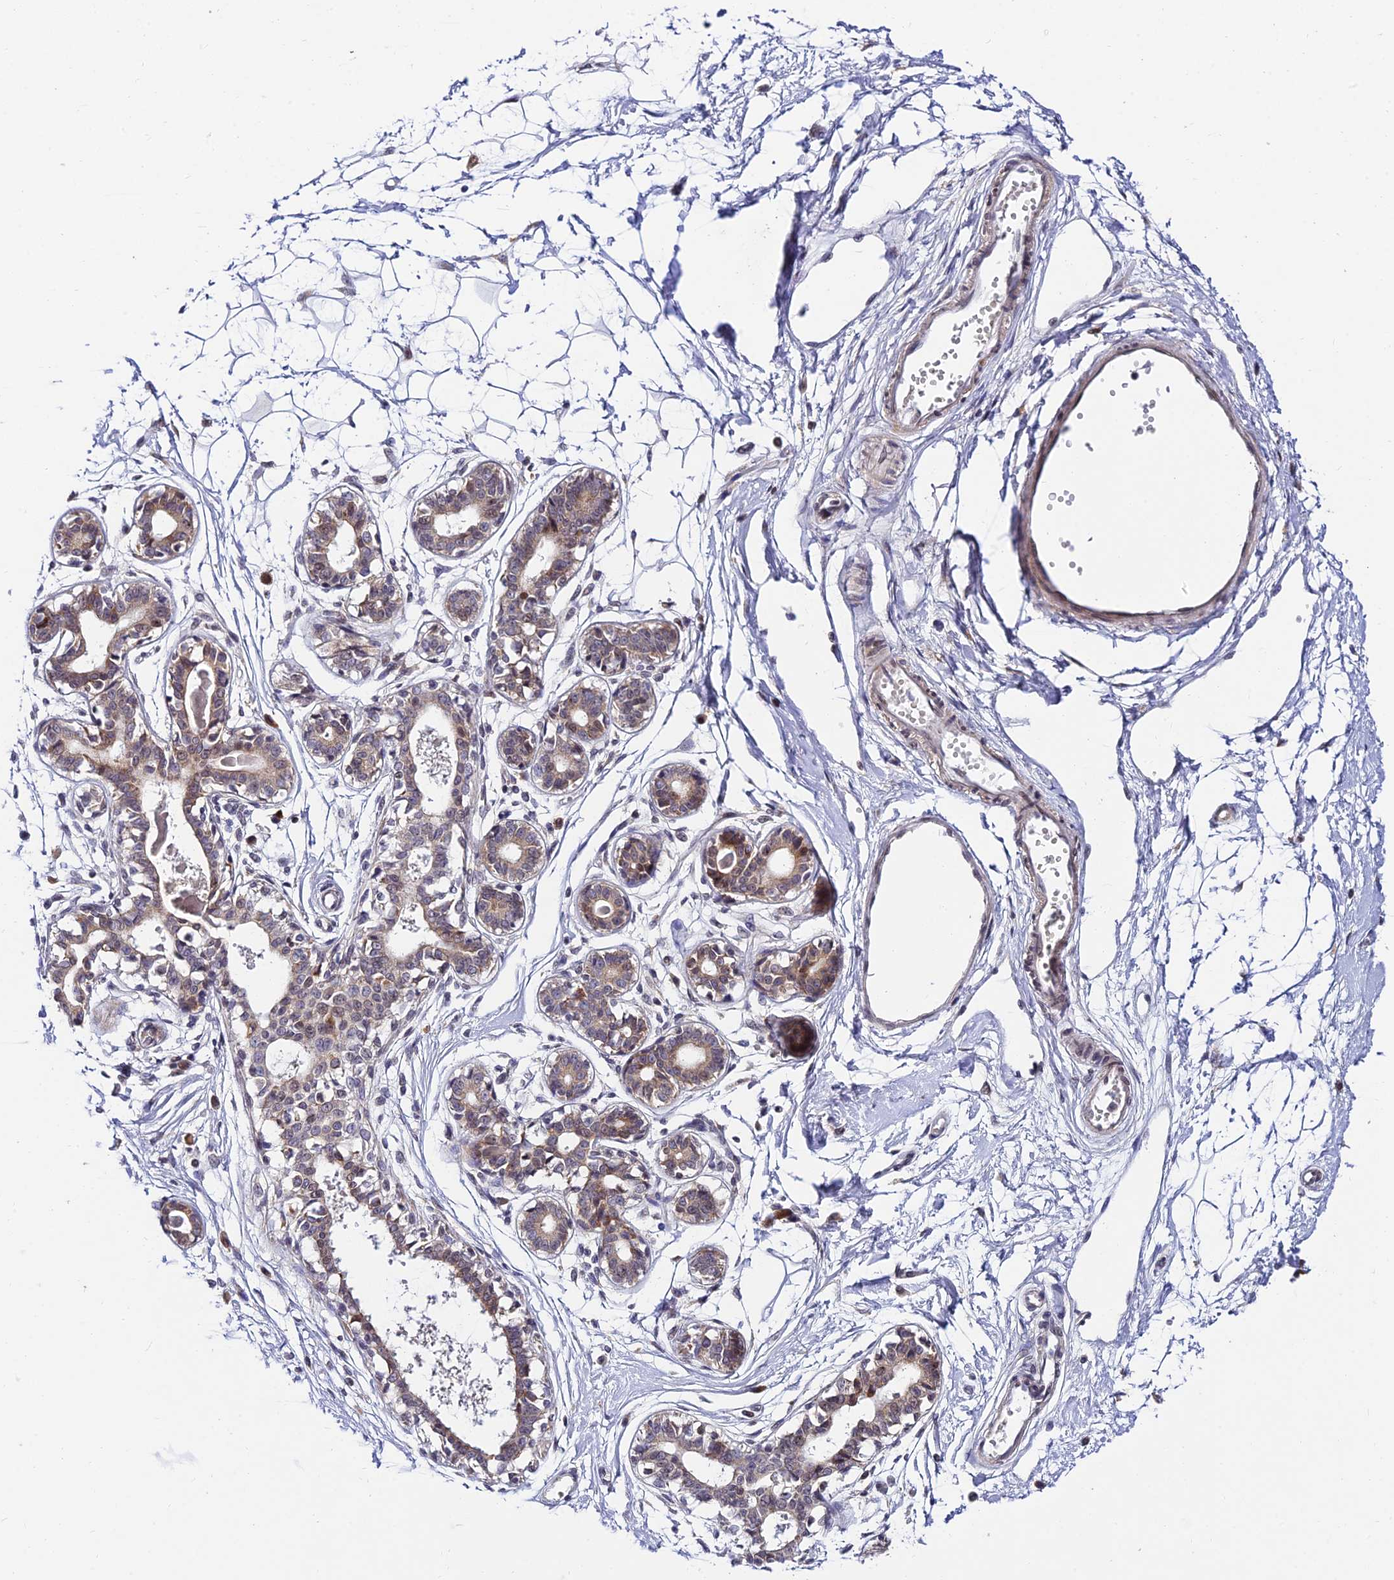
{"staining": {"intensity": "negative", "quantity": "none", "location": "none"}, "tissue": "breast", "cell_type": "Adipocytes", "image_type": "normal", "snomed": [{"axis": "morphology", "description": "Normal tissue, NOS"}, {"axis": "topography", "description": "Breast"}], "caption": "The photomicrograph exhibits no significant expression in adipocytes of breast.", "gene": "CDNF", "patient": {"sex": "female", "age": 45}}